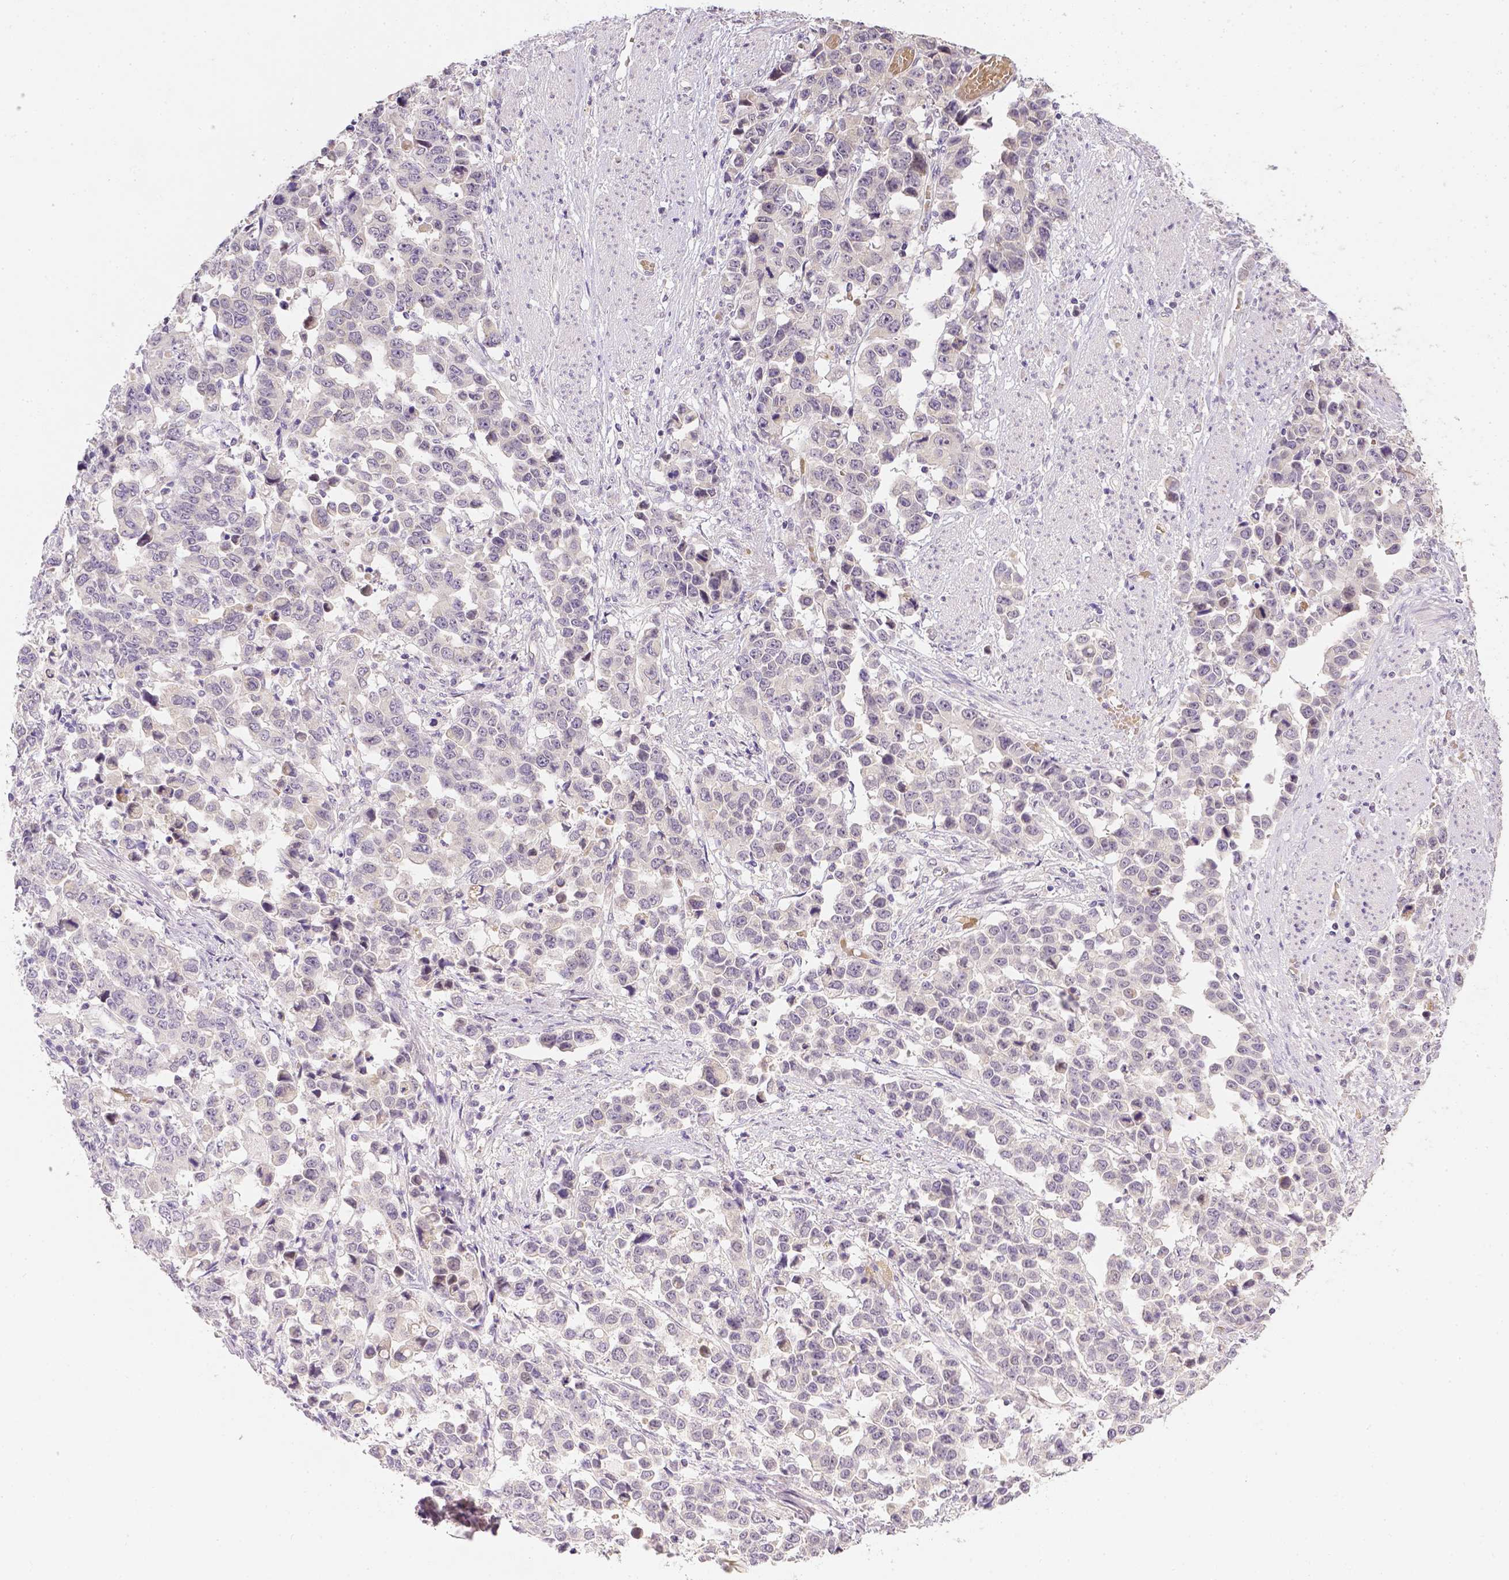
{"staining": {"intensity": "negative", "quantity": "none", "location": "none"}, "tissue": "stomach cancer", "cell_type": "Tumor cells", "image_type": "cancer", "snomed": [{"axis": "morphology", "description": "Adenocarcinoma, NOS"}, {"axis": "topography", "description": "Stomach, upper"}], "caption": "Stomach cancer (adenocarcinoma) stained for a protein using immunohistochemistry (IHC) shows no expression tumor cells.", "gene": "ZNF280B", "patient": {"sex": "male", "age": 69}}